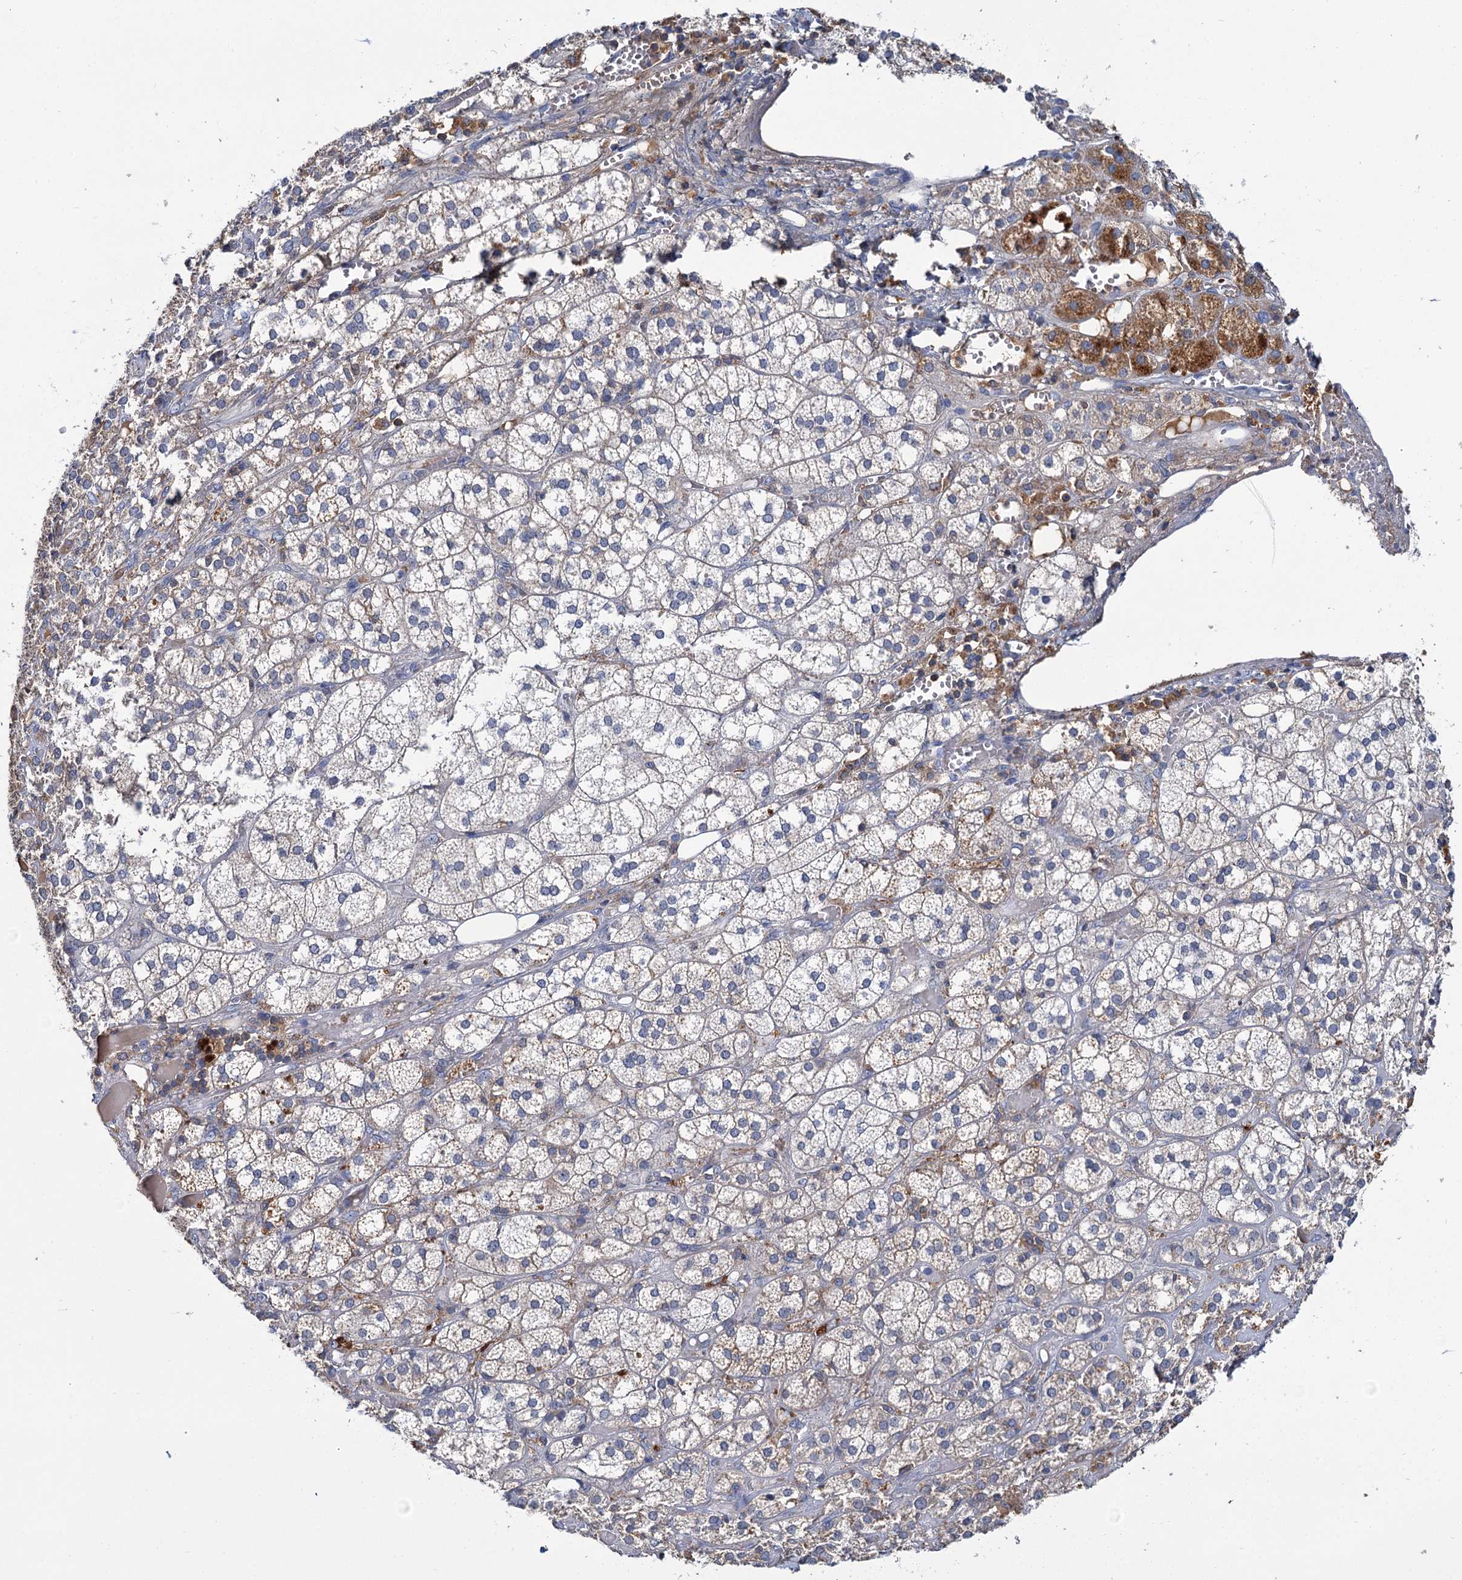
{"staining": {"intensity": "moderate", "quantity": "<25%", "location": "cytoplasmic/membranous"}, "tissue": "adrenal gland", "cell_type": "Glandular cells", "image_type": "normal", "snomed": [{"axis": "morphology", "description": "Normal tissue, NOS"}, {"axis": "topography", "description": "Adrenal gland"}], "caption": "Adrenal gland was stained to show a protein in brown. There is low levels of moderate cytoplasmic/membranous expression in about <25% of glandular cells. (IHC, brightfield microscopy, high magnification).", "gene": "FGFR2", "patient": {"sex": "female", "age": 61}}